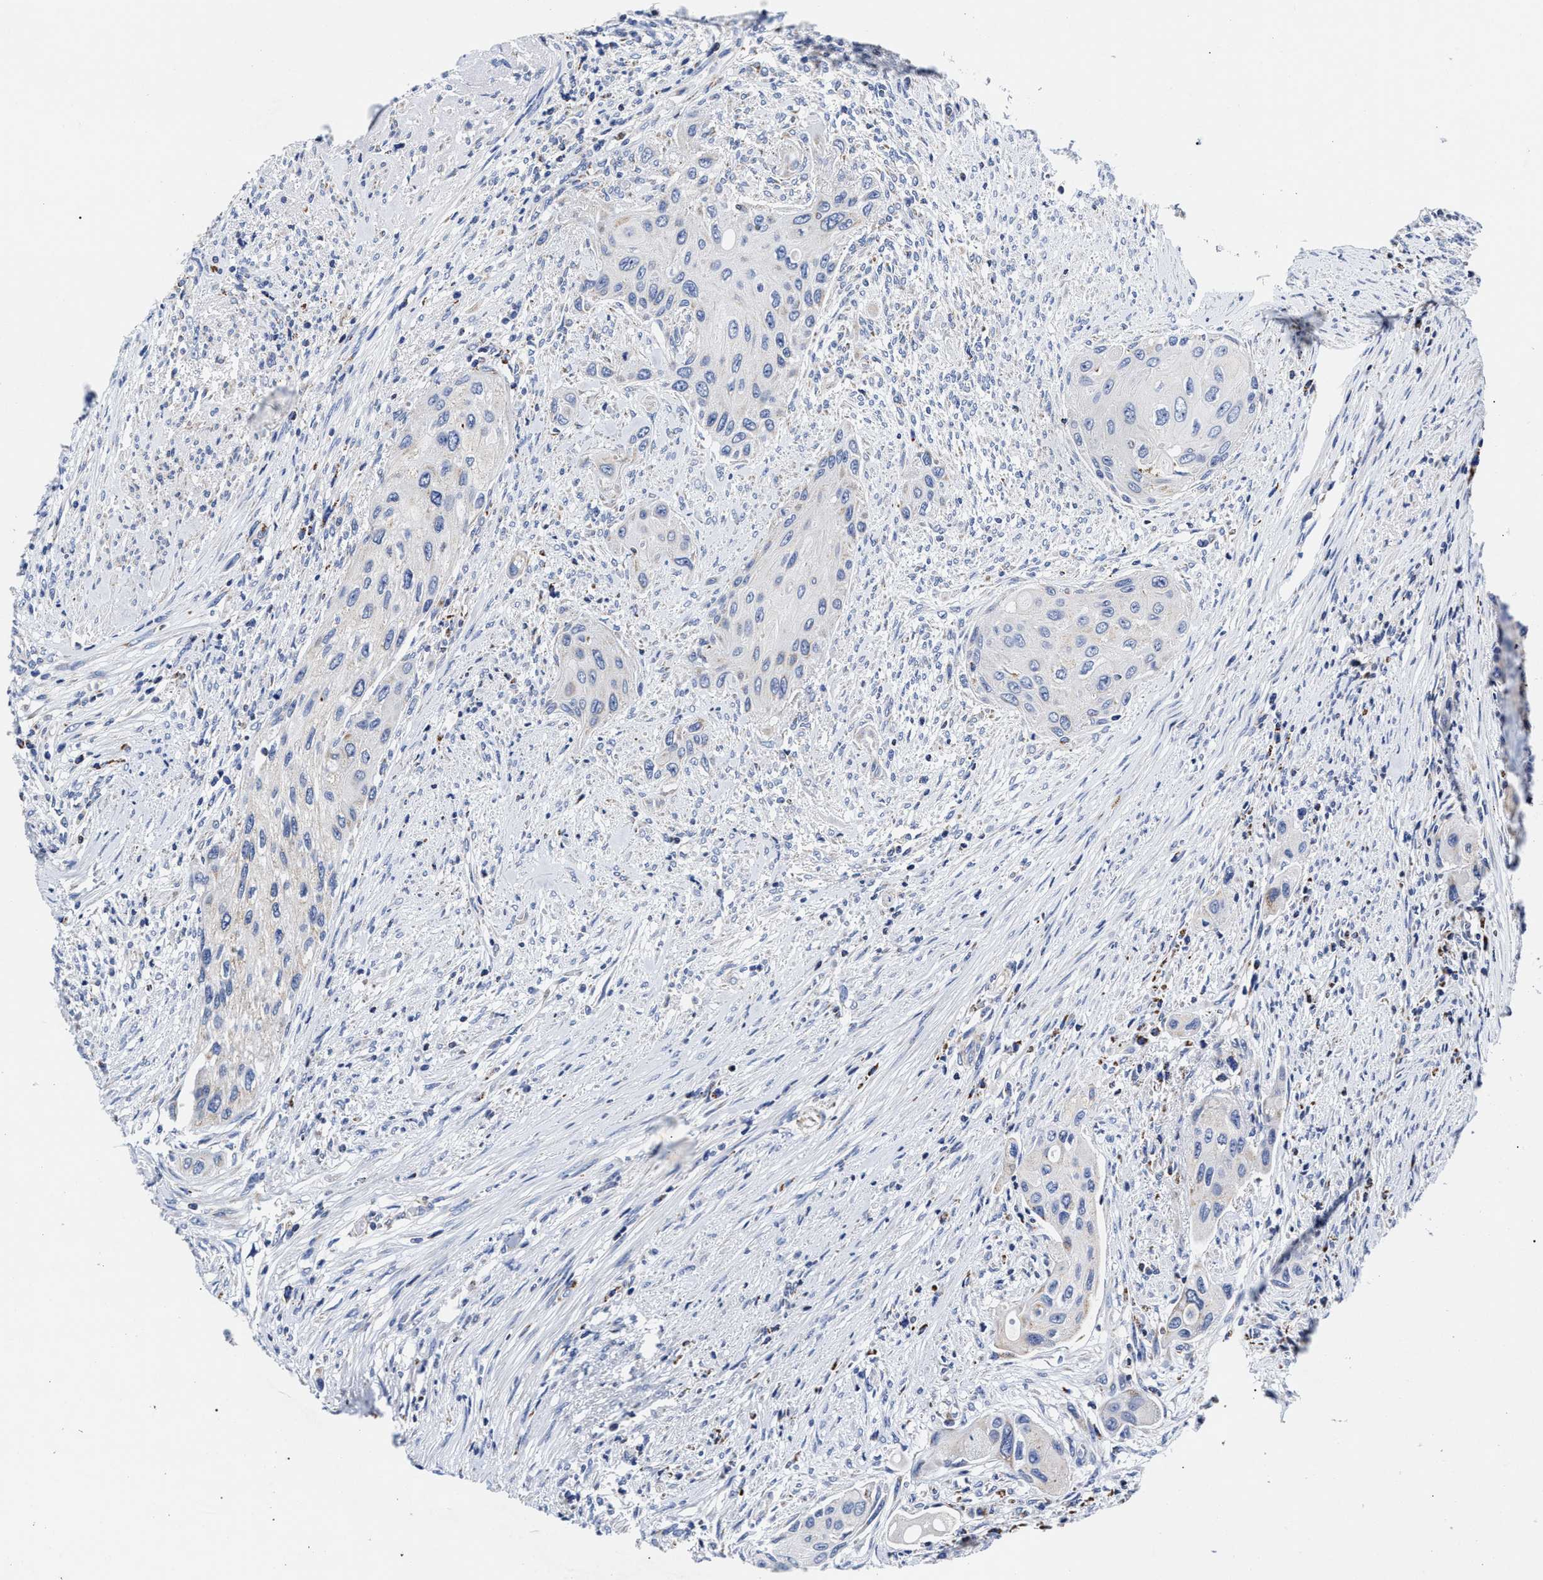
{"staining": {"intensity": "negative", "quantity": "none", "location": "none"}, "tissue": "urothelial cancer", "cell_type": "Tumor cells", "image_type": "cancer", "snomed": [{"axis": "morphology", "description": "Urothelial carcinoma, High grade"}, {"axis": "topography", "description": "Urinary bladder"}], "caption": "Tumor cells show no significant protein positivity in high-grade urothelial carcinoma. (DAB (3,3'-diaminobenzidine) immunohistochemistry (IHC) with hematoxylin counter stain).", "gene": "HINT2", "patient": {"sex": "female", "age": 56}}